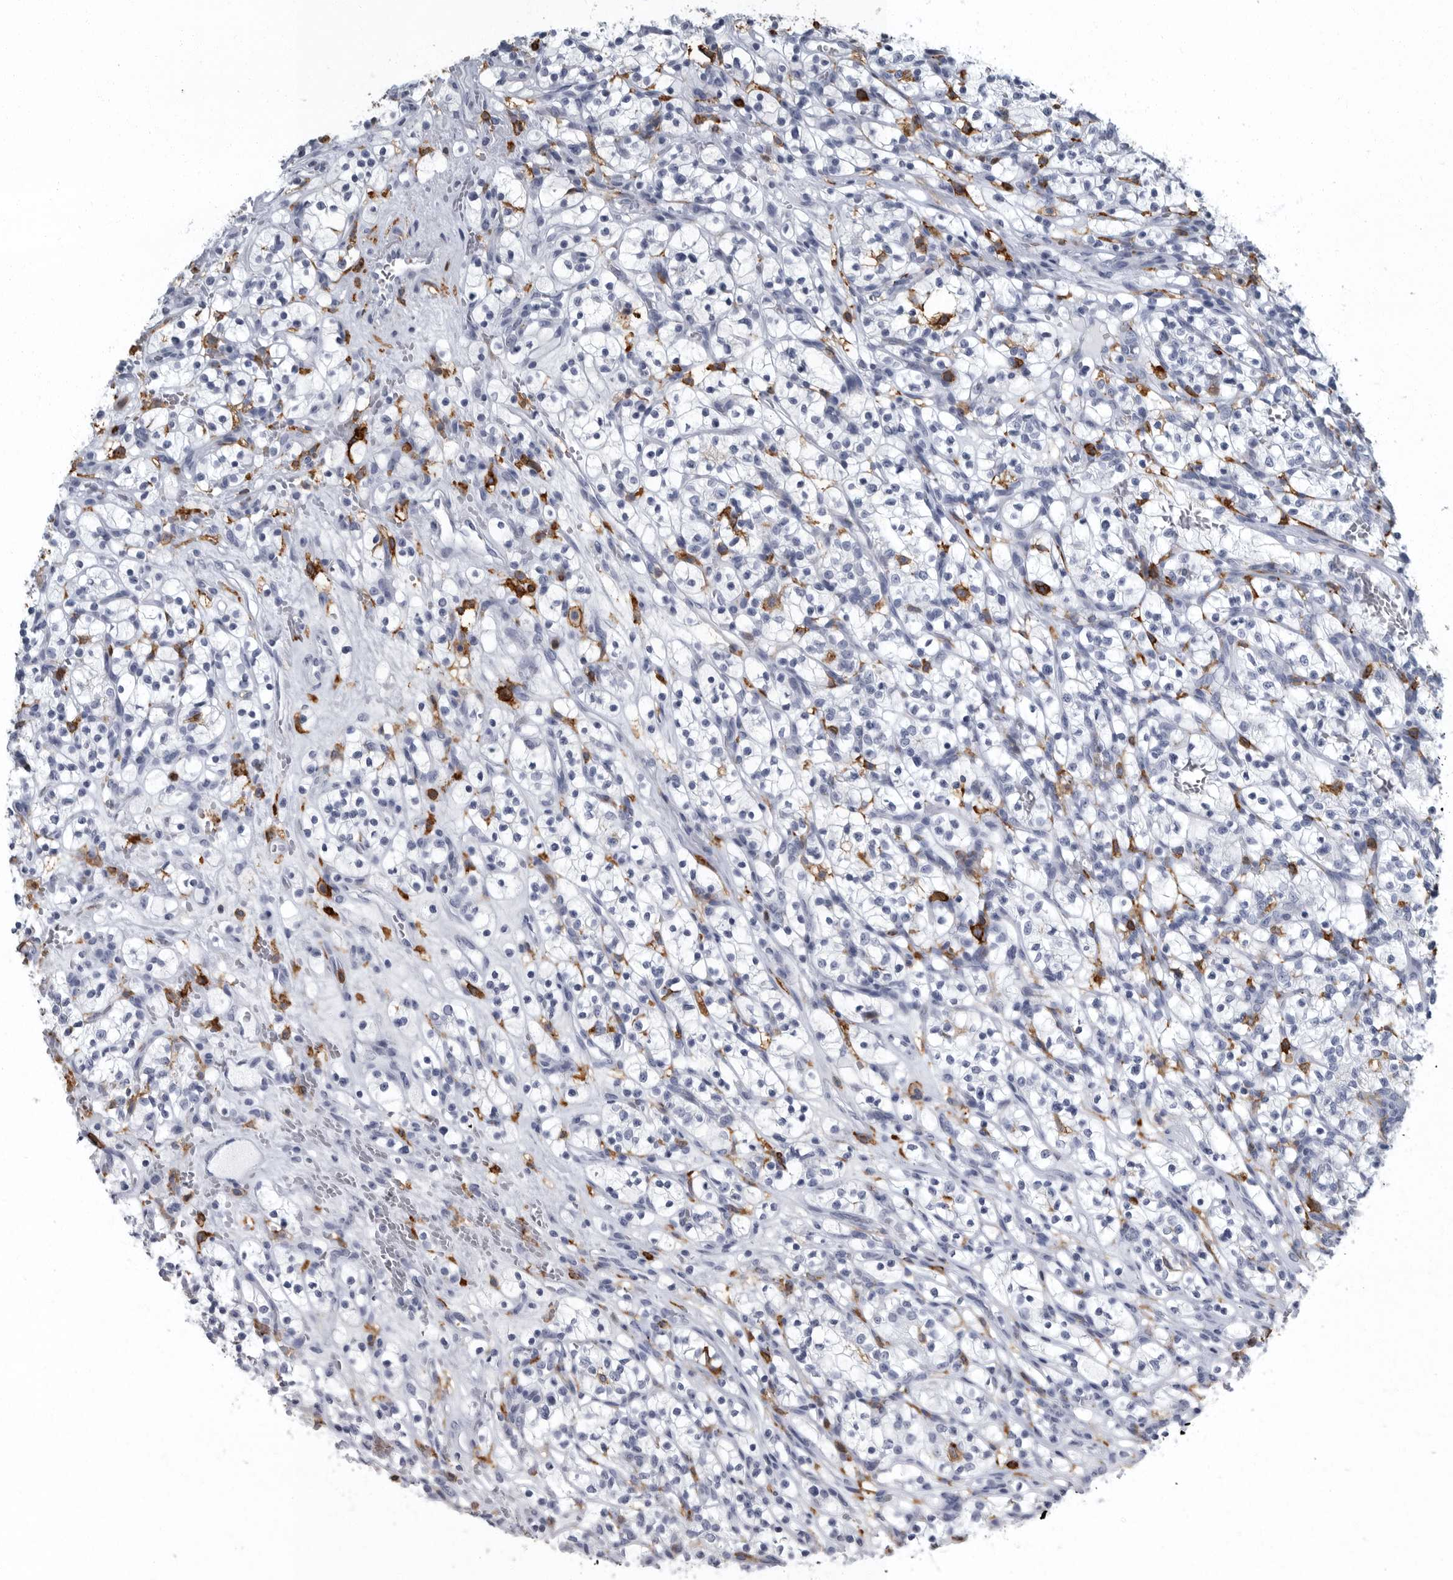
{"staining": {"intensity": "negative", "quantity": "none", "location": "none"}, "tissue": "renal cancer", "cell_type": "Tumor cells", "image_type": "cancer", "snomed": [{"axis": "morphology", "description": "Adenocarcinoma, NOS"}, {"axis": "topography", "description": "Kidney"}], "caption": "Renal cancer (adenocarcinoma) stained for a protein using immunohistochemistry (IHC) exhibits no positivity tumor cells.", "gene": "FCER1G", "patient": {"sex": "female", "age": 57}}